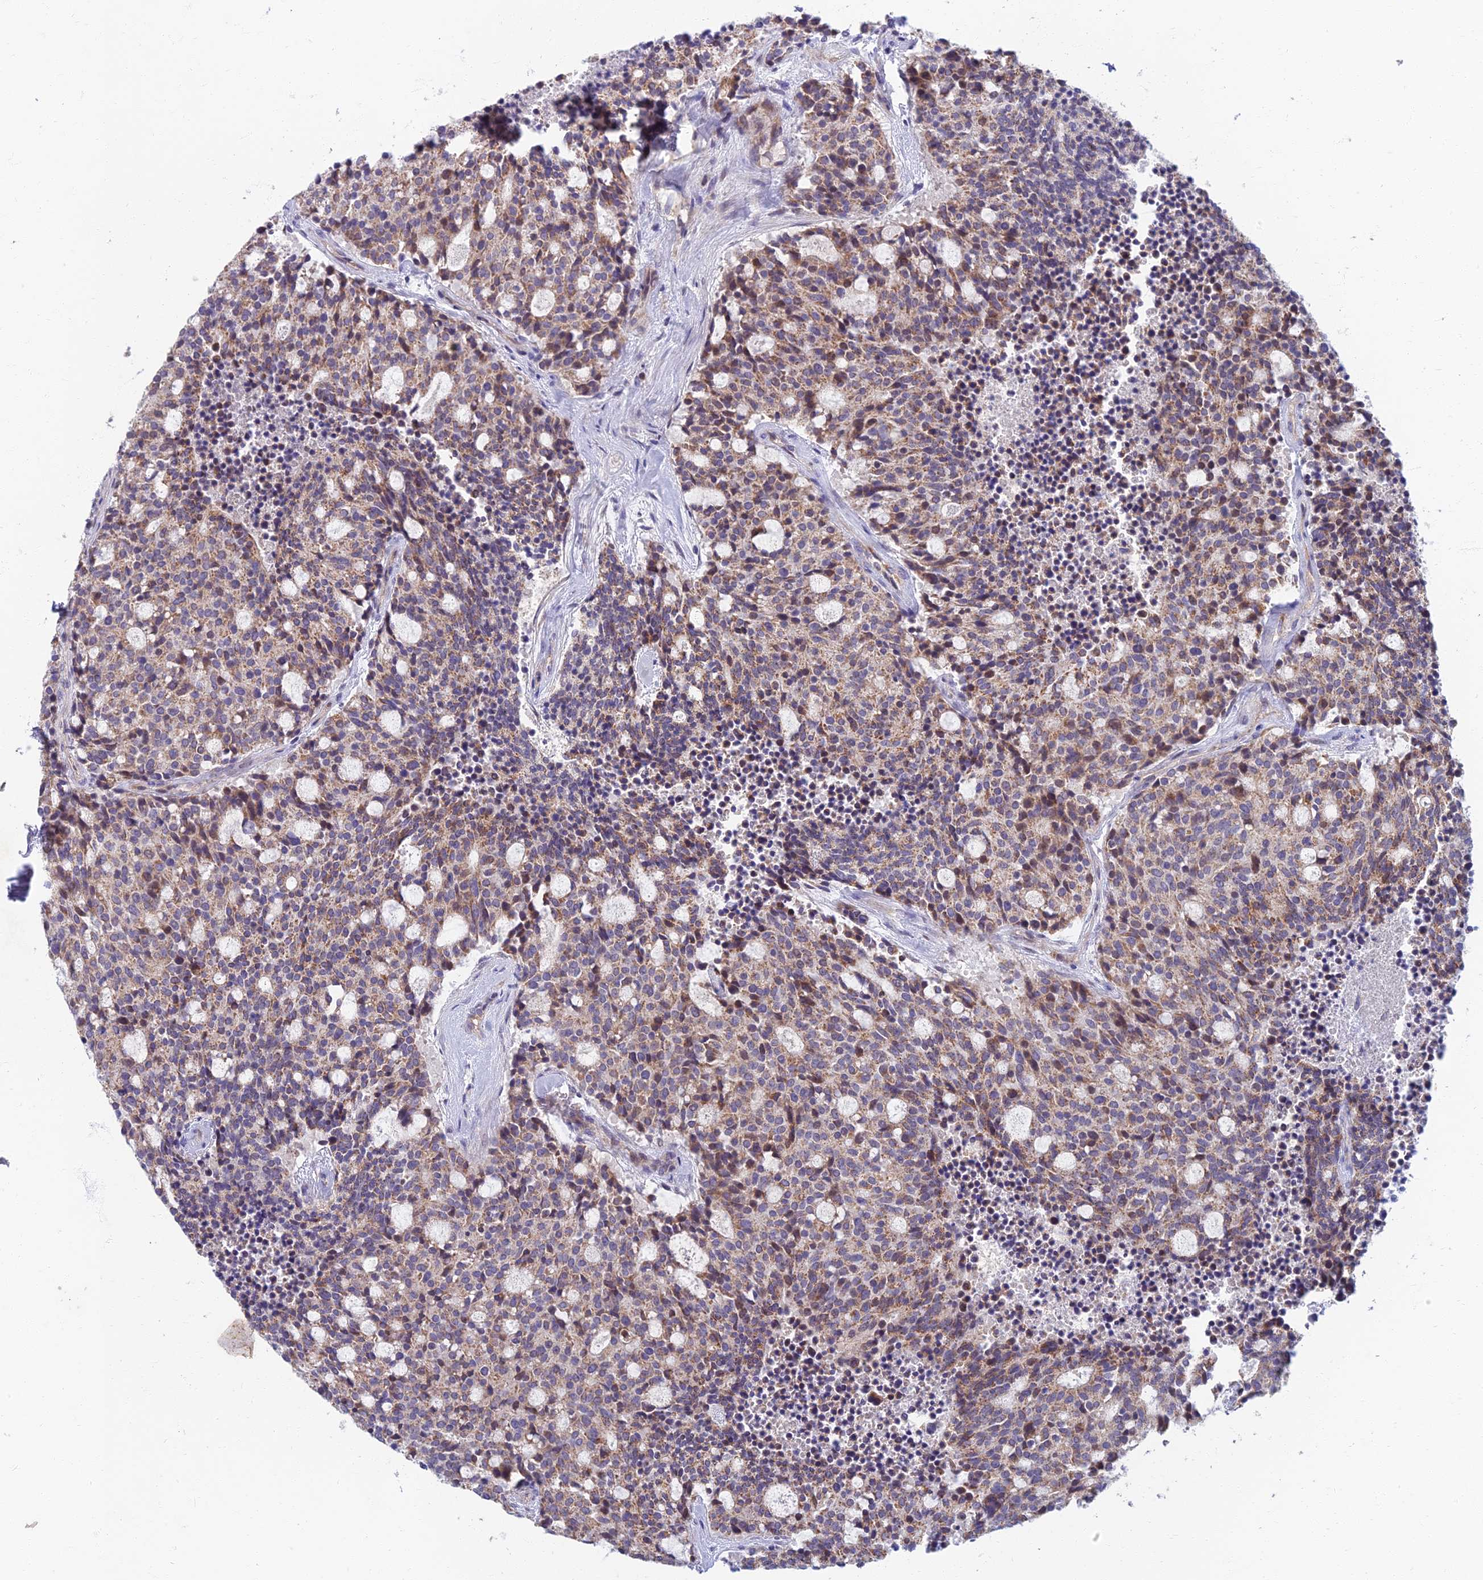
{"staining": {"intensity": "weak", "quantity": ">75%", "location": "cytoplasmic/membranous"}, "tissue": "carcinoid", "cell_type": "Tumor cells", "image_type": "cancer", "snomed": [{"axis": "morphology", "description": "Carcinoid, malignant, NOS"}, {"axis": "topography", "description": "Pancreas"}], "caption": "Malignant carcinoid stained with a brown dye displays weak cytoplasmic/membranous positive expression in approximately >75% of tumor cells.", "gene": "SOGA1", "patient": {"sex": "female", "age": 54}}